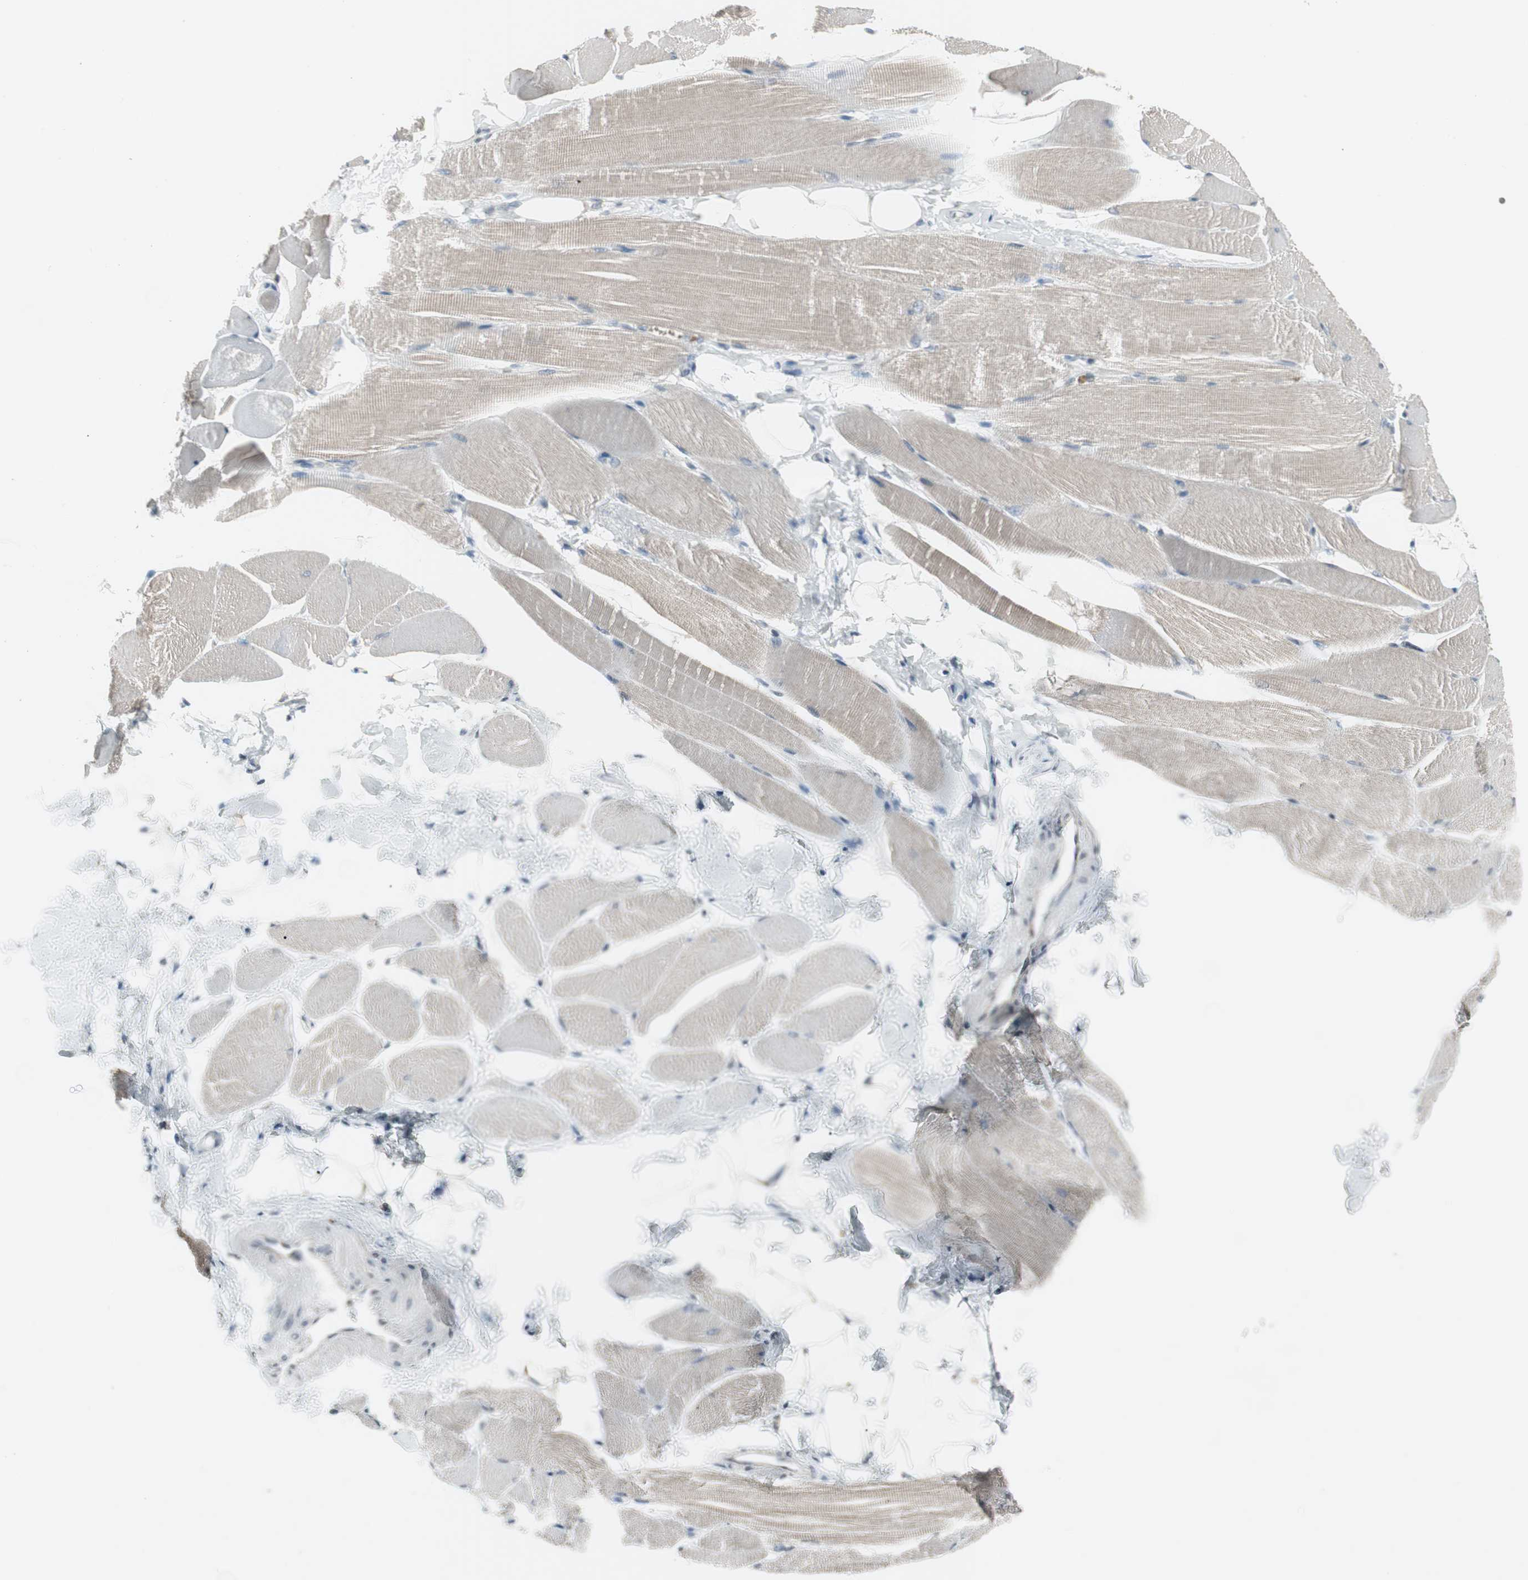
{"staining": {"intensity": "weak", "quantity": "25%-75%", "location": "cytoplasmic/membranous"}, "tissue": "skeletal muscle", "cell_type": "Myocytes", "image_type": "normal", "snomed": [{"axis": "morphology", "description": "Normal tissue, NOS"}, {"axis": "topography", "description": "Skeletal muscle"}, {"axis": "topography", "description": "Peripheral nerve tissue"}], "caption": "Immunohistochemical staining of unremarkable skeletal muscle demonstrates 25%-75% levels of weak cytoplasmic/membranous protein expression in about 25%-75% of myocytes.", "gene": "ARG2", "patient": {"sex": "female", "age": 84}}